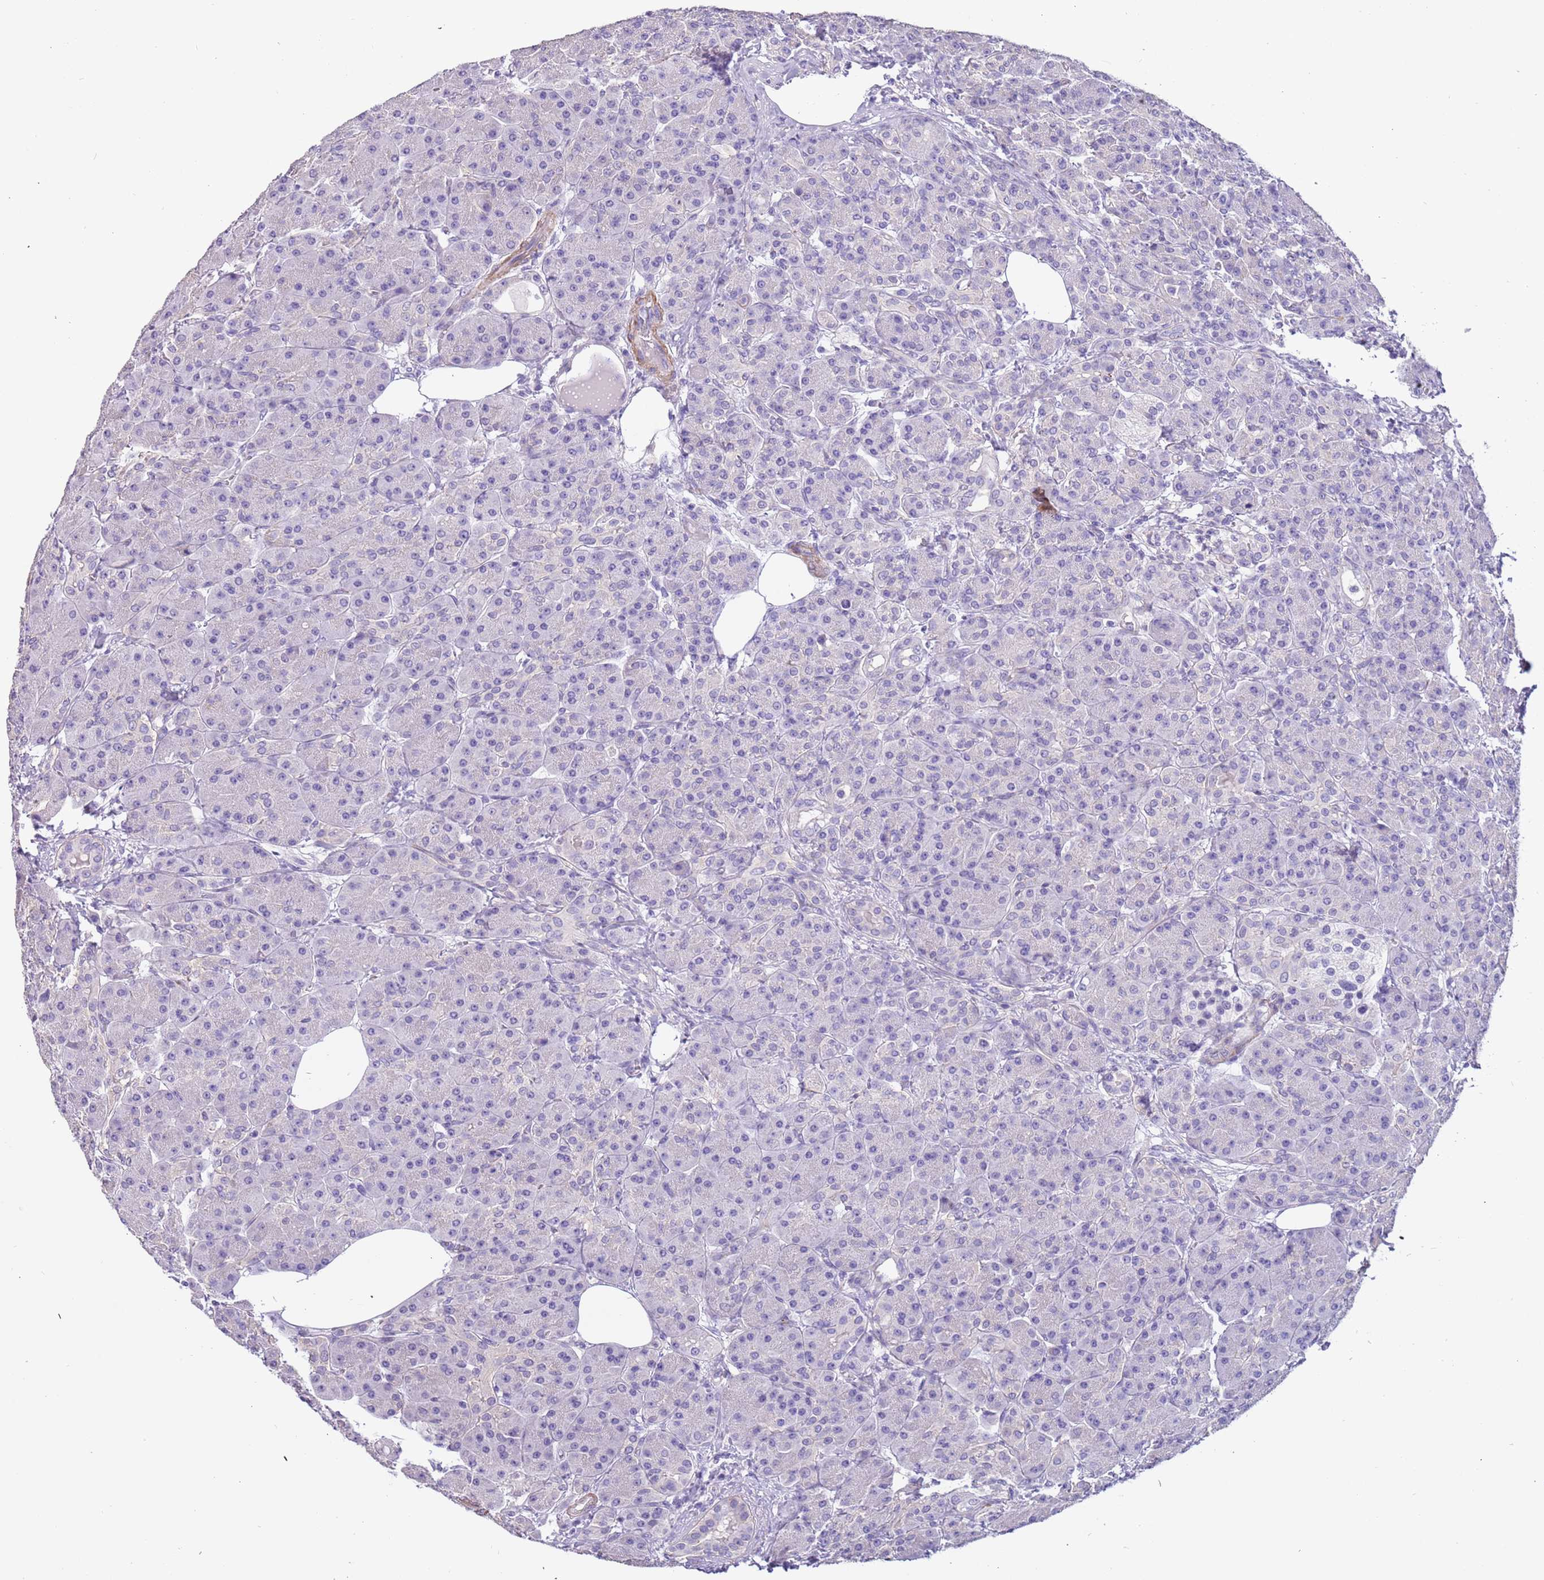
{"staining": {"intensity": "negative", "quantity": "none", "location": "none"}, "tissue": "pancreas", "cell_type": "Exocrine glandular cells", "image_type": "normal", "snomed": [{"axis": "morphology", "description": "Normal tissue, NOS"}, {"axis": "topography", "description": "Pancreas"}], "caption": "IHC image of unremarkable pancreas: pancreas stained with DAB displays no significant protein expression in exocrine glandular cells.", "gene": "PCGF2", "patient": {"sex": "male", "age": 63}}